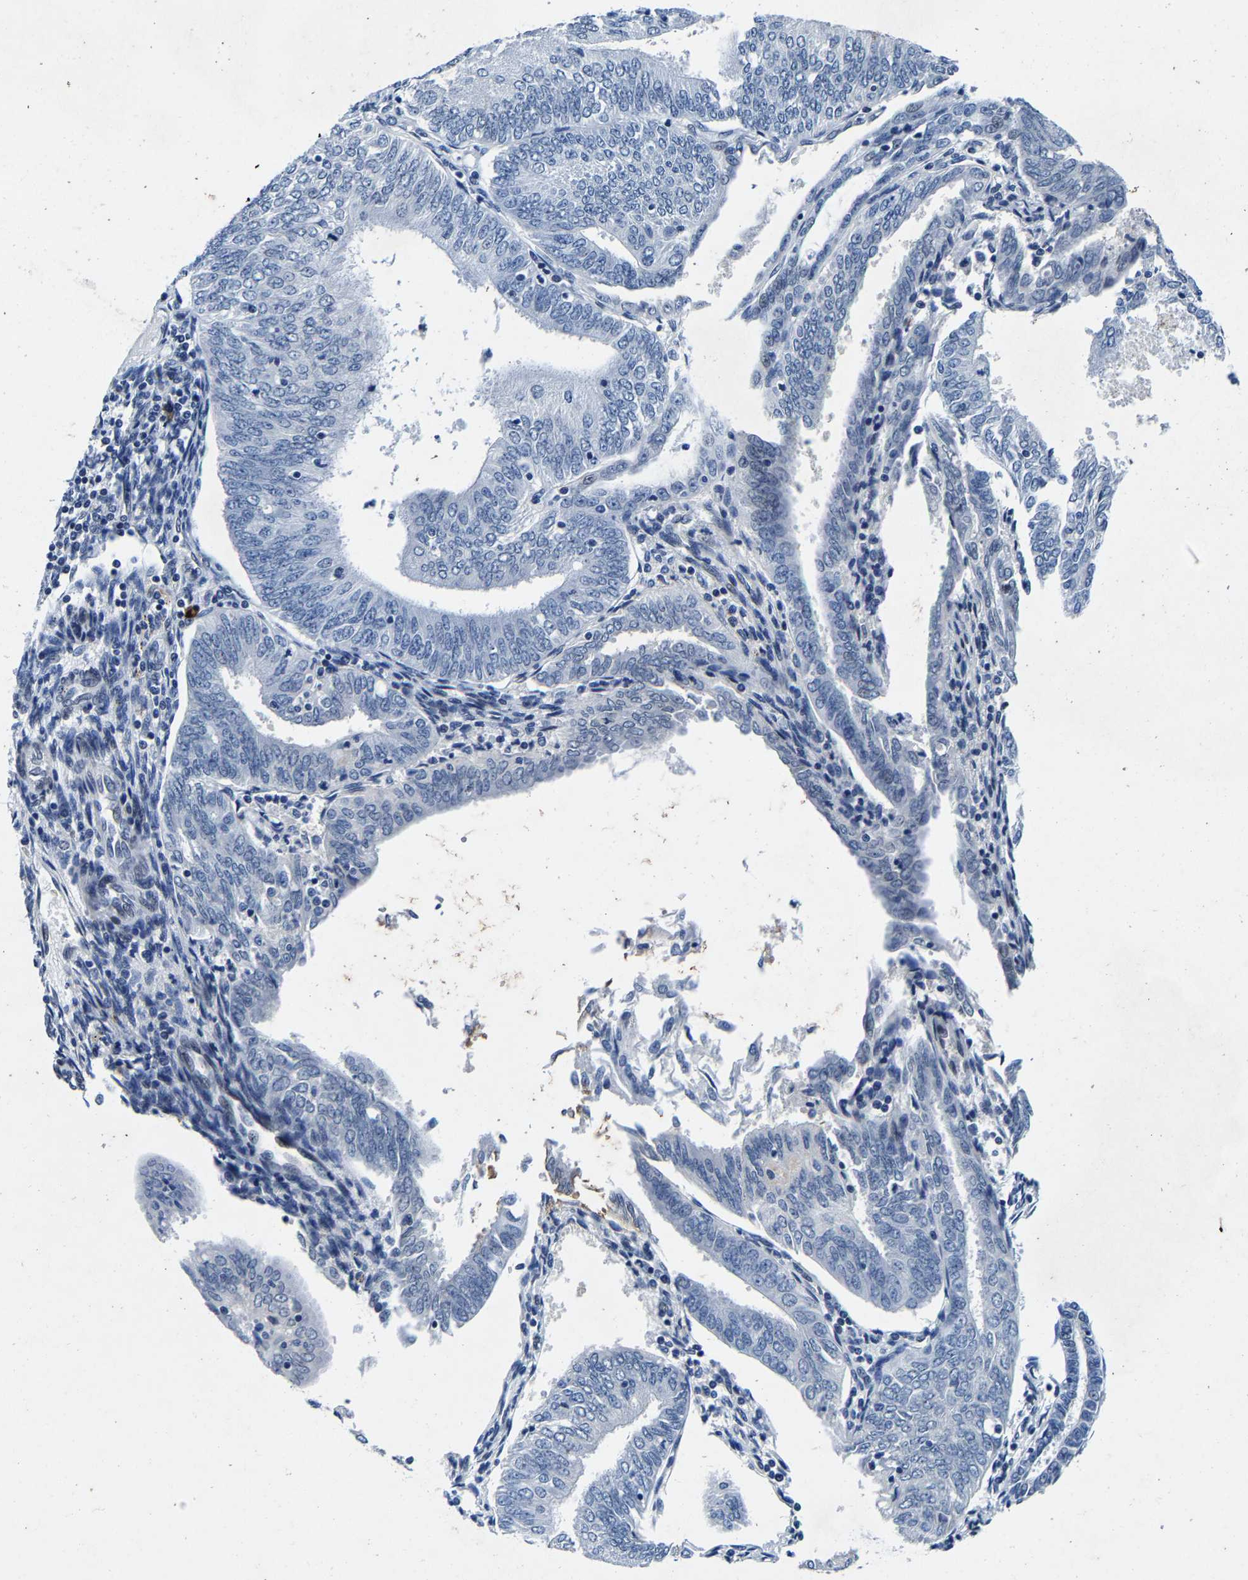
{"staining": {"intensity": "negative", "quantity": "none", "location": "none"}, "tissue": "endometrial cancer", "cell_type": "Tumor cells", "image_type": "cancer", "snomed": [{"axis": "morphology", "description": "Adenocarcinoma, NOS"}, {"axis": "topography", "description": "Endometrium"}], "caption": "Tumor cells are negative for protein expression in human endometrial cancer (adenocarcinoma).", "gene": "UBN2", "patient": {"sex": "female", "age": 58}}